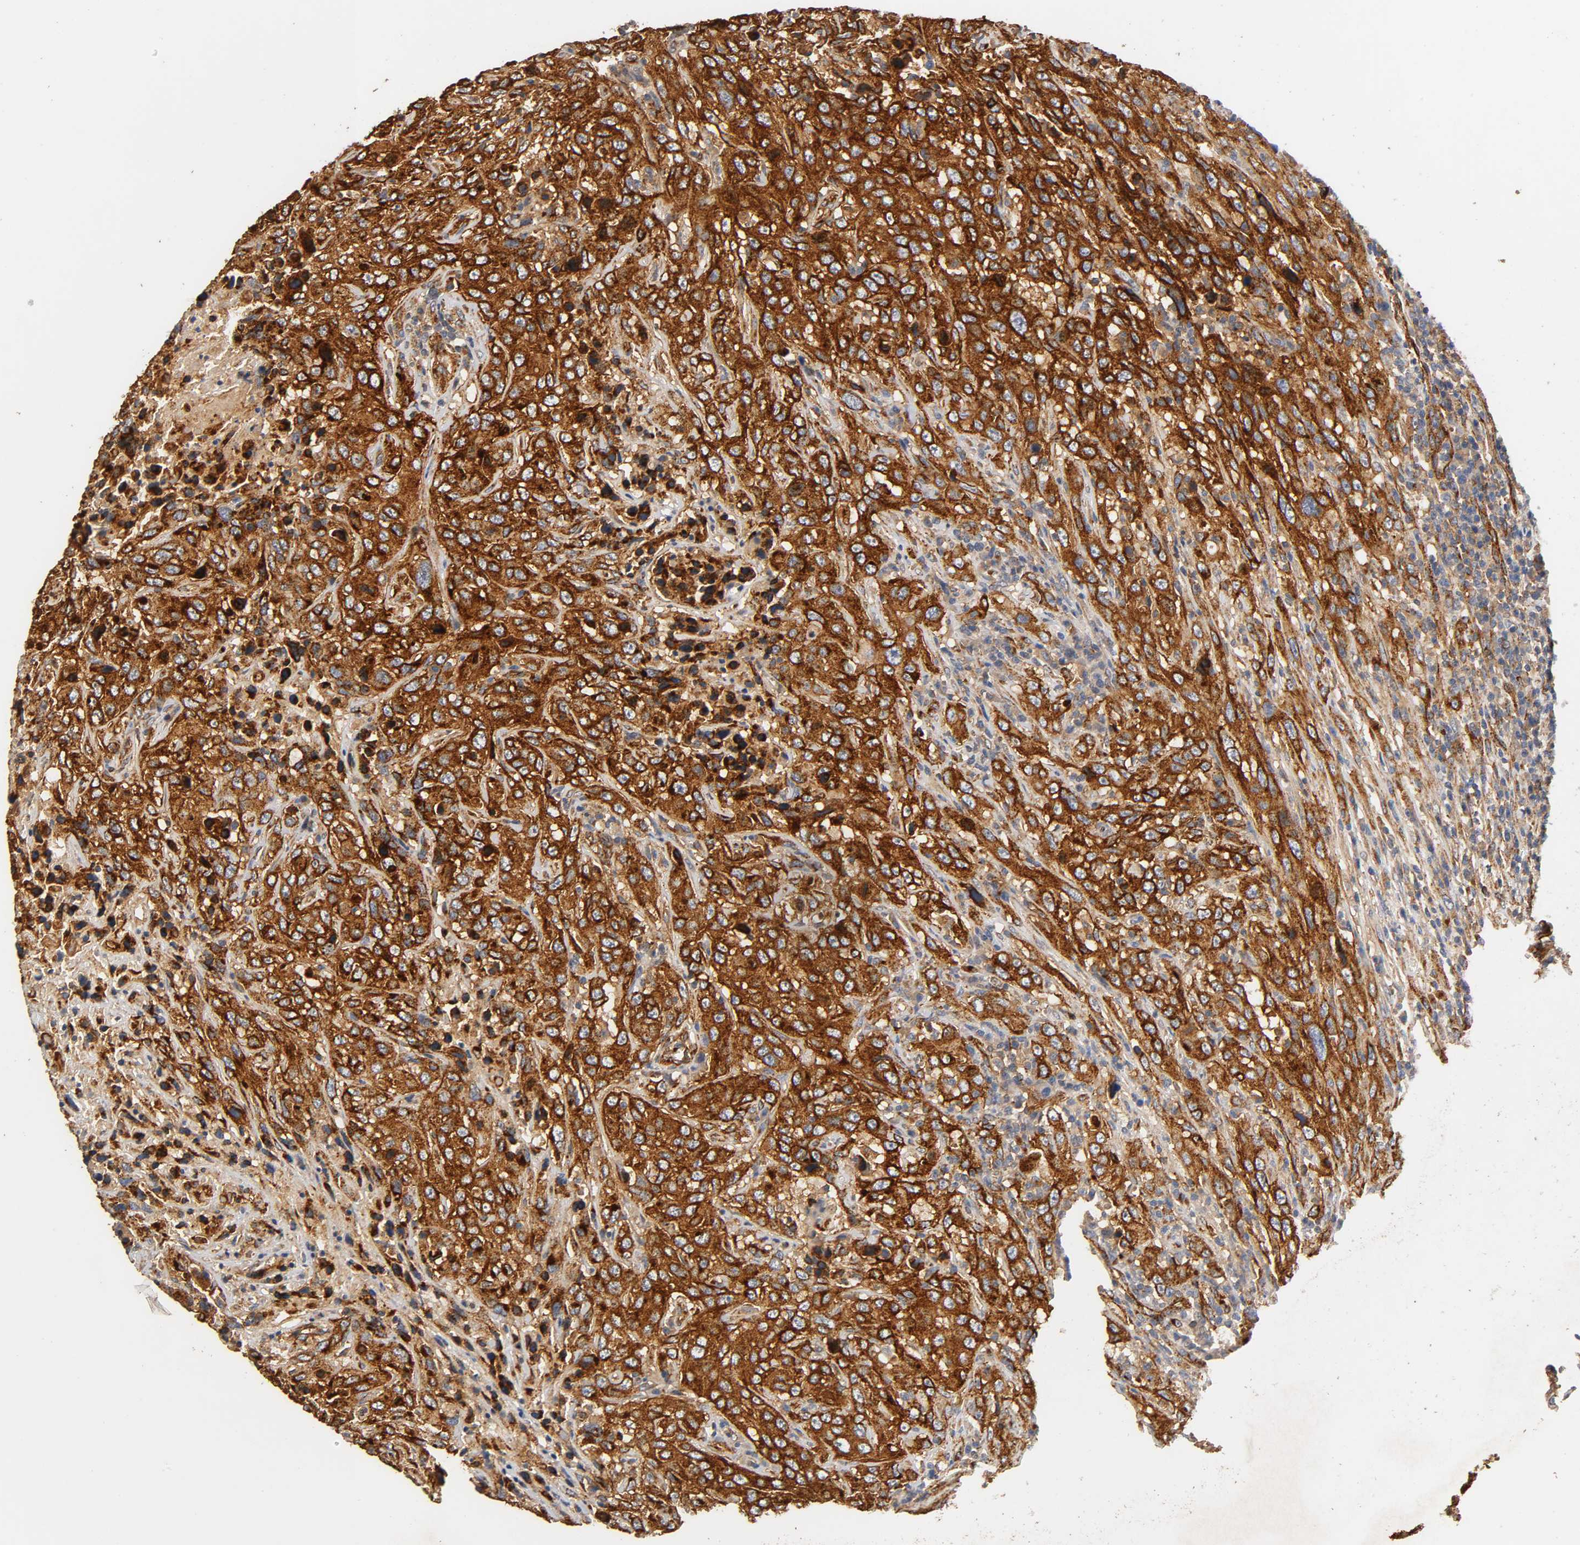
{"staining": {"intensity": "strong", "quantity": ">75%", "location": "cytoplasmic/membranous"}, "tissue": "urothelial cancer", "cell_type": "Tumor cells", "image_type": "cancer", "snomed": [{"axis": "morphology", "description": "Urothelial carcinoma, High grade"}, {"axis": "topography", "description": "Urinary bladder"}], "caption": "Urothelial carcinoma (high-grade) stained with immunohistochemistry demonstrates strong cytoplasmic/membranous expression in about >75% of tumor cells.", "gene": "IFITM3", "patient": {"sex": "male", "age": 61}}